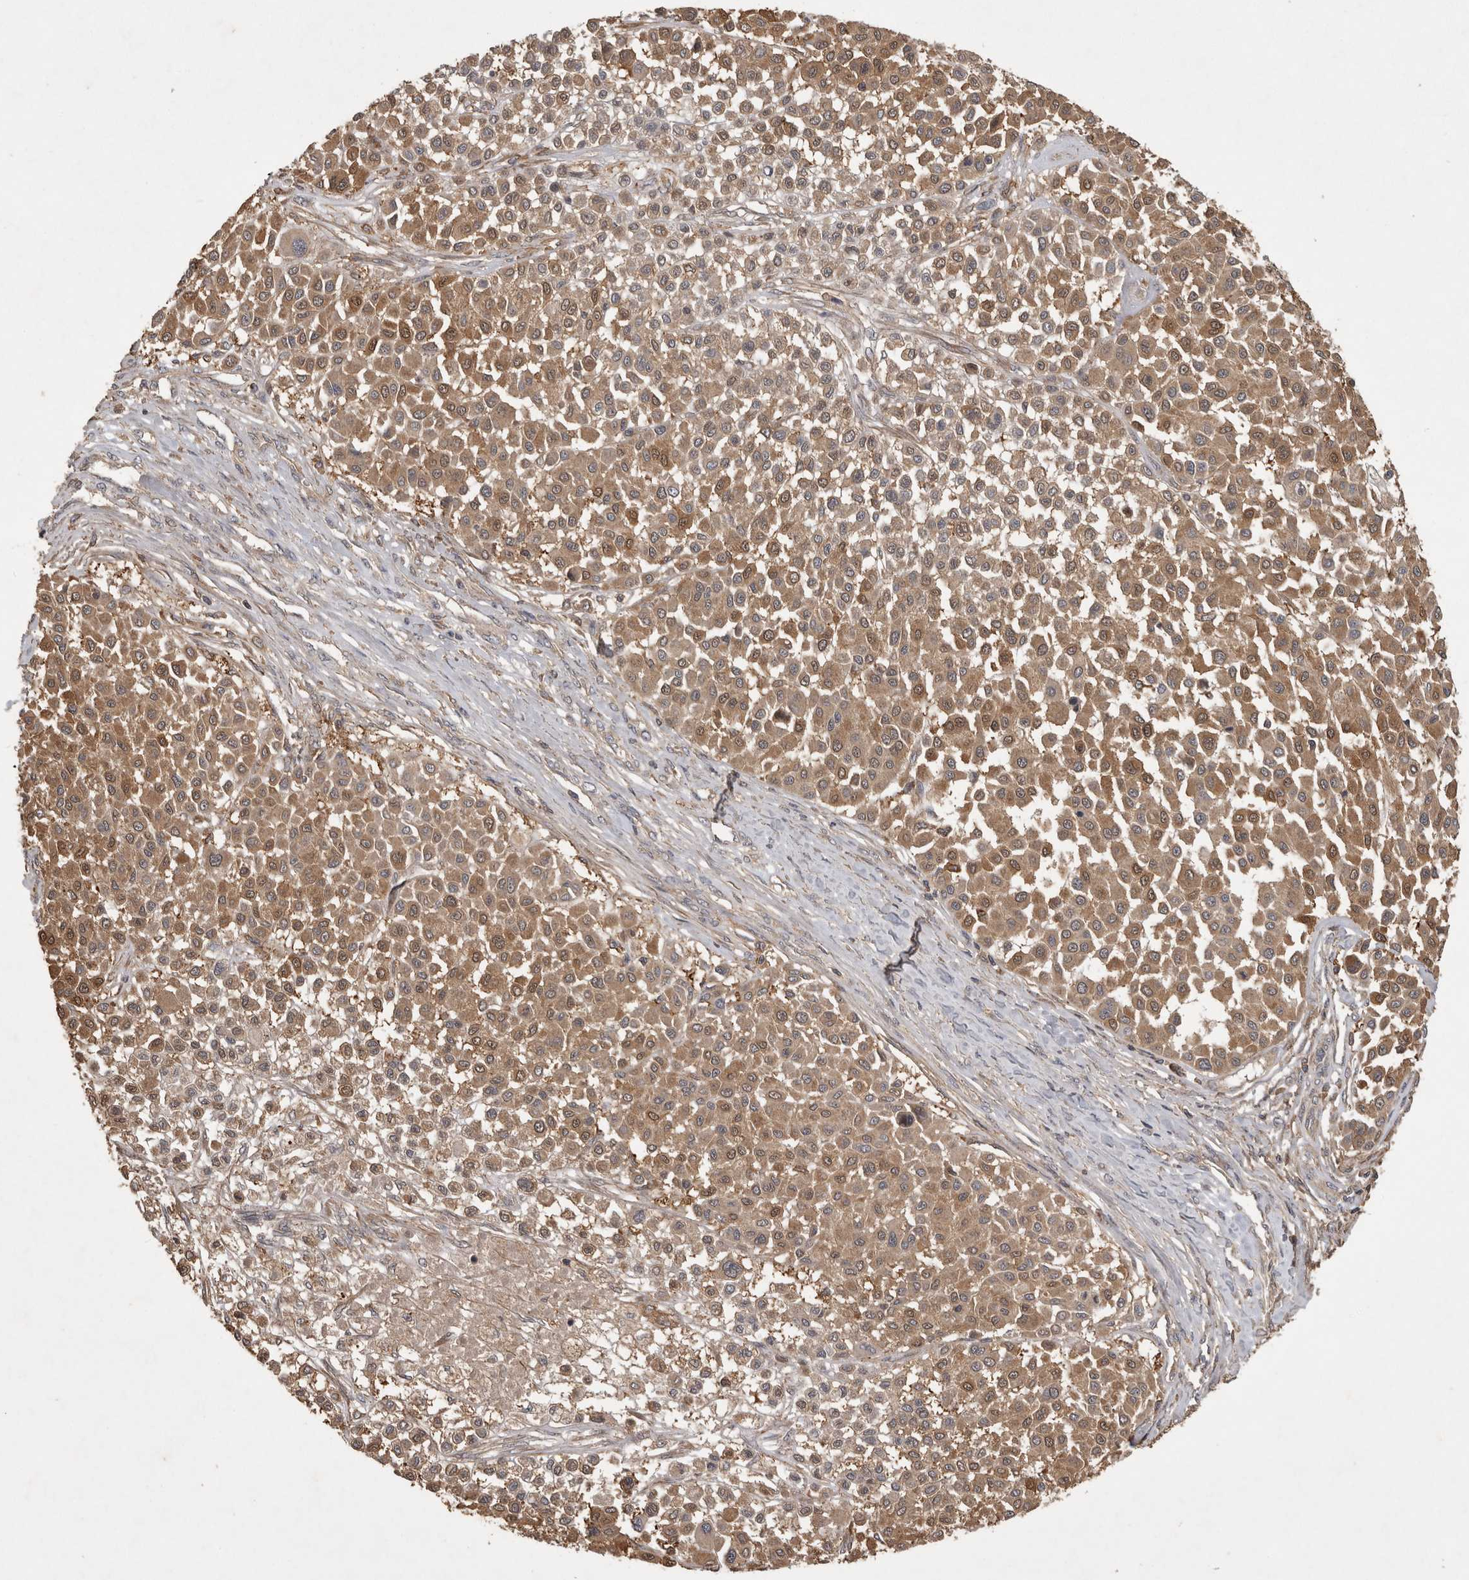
{"staining": {"intensity": "moderate", "quantity": ">75%", "location": "cytoplasmic/membranous"}, "tissue": "melanoma", "cell_type": "Tumor cells", "image_type": "cancer", "snomed": [{"axis": "morphology", "description": "Malignant melanoma, Metastatic site"}, {"axis": "topography", "description": "Soft tissue"}], "caption": "Malignant melanoma (metastatic site) stained for a protein exhibits moderate cytoplasmic/membranous positivity in tumor cells.", "gene": "TRMT61B", "patient": {"sex": "male", "age": 41}}